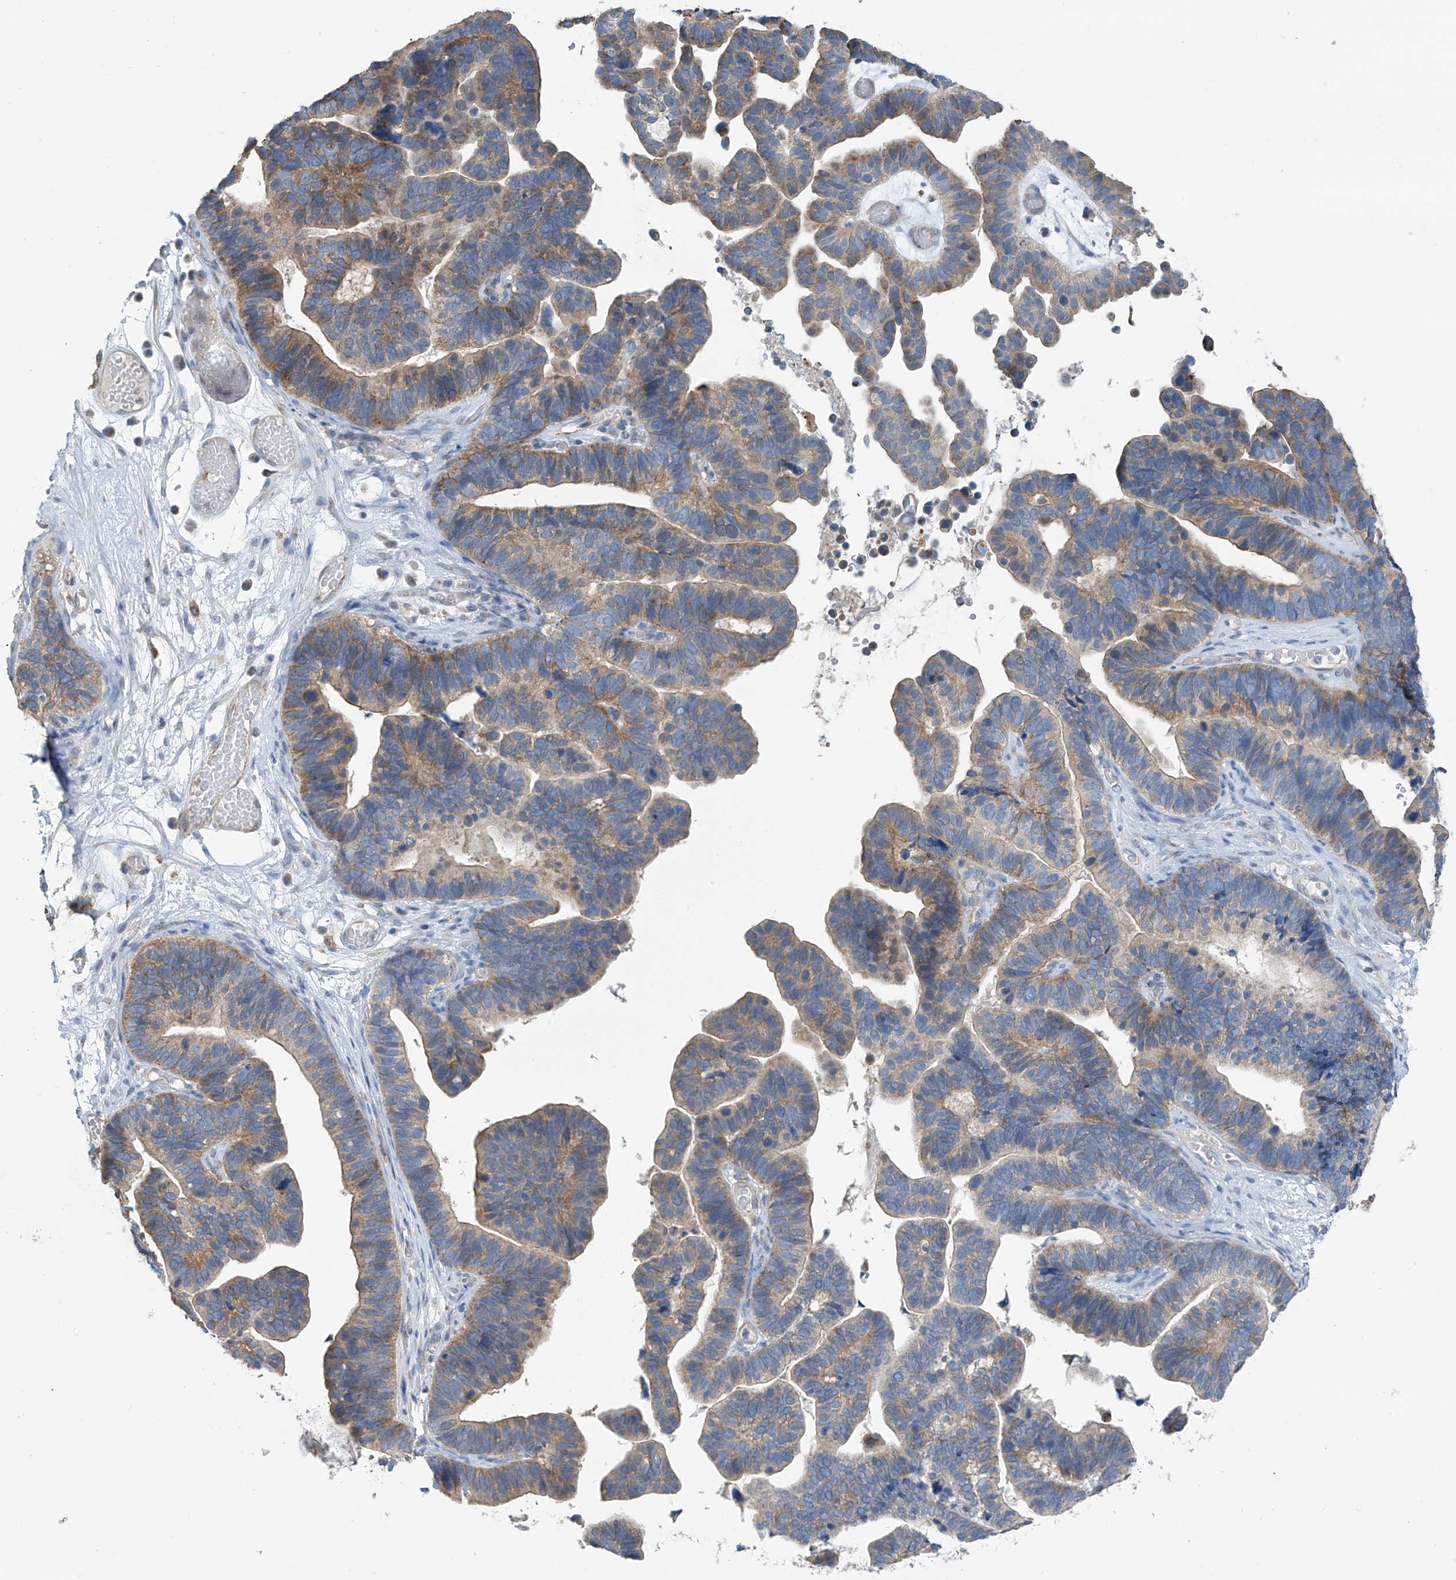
{"staining": {"intensity": "weak", "quantity": ">75%", "location": "cytoplasmic/membranous"}, "tissue": "ovarian cancer", "cell_type": "Tumor cells", "image_type": "cancer", "snomed": [{"axis": "morphology", "description": "Cystadenocarcinoma, serous, NOS"}, {"axis": "topography", "description": "Ovary"}], "caption": "Ovarian cancer stained with immunohistochemistry shows weak cytoplasmic/membranous staining in about >75% of tumor cells. (DAB = brown stain, brightfield microscopy at high magnification).", "gene": "SYN3", "patient": {"sex": "female", "age": 56}}